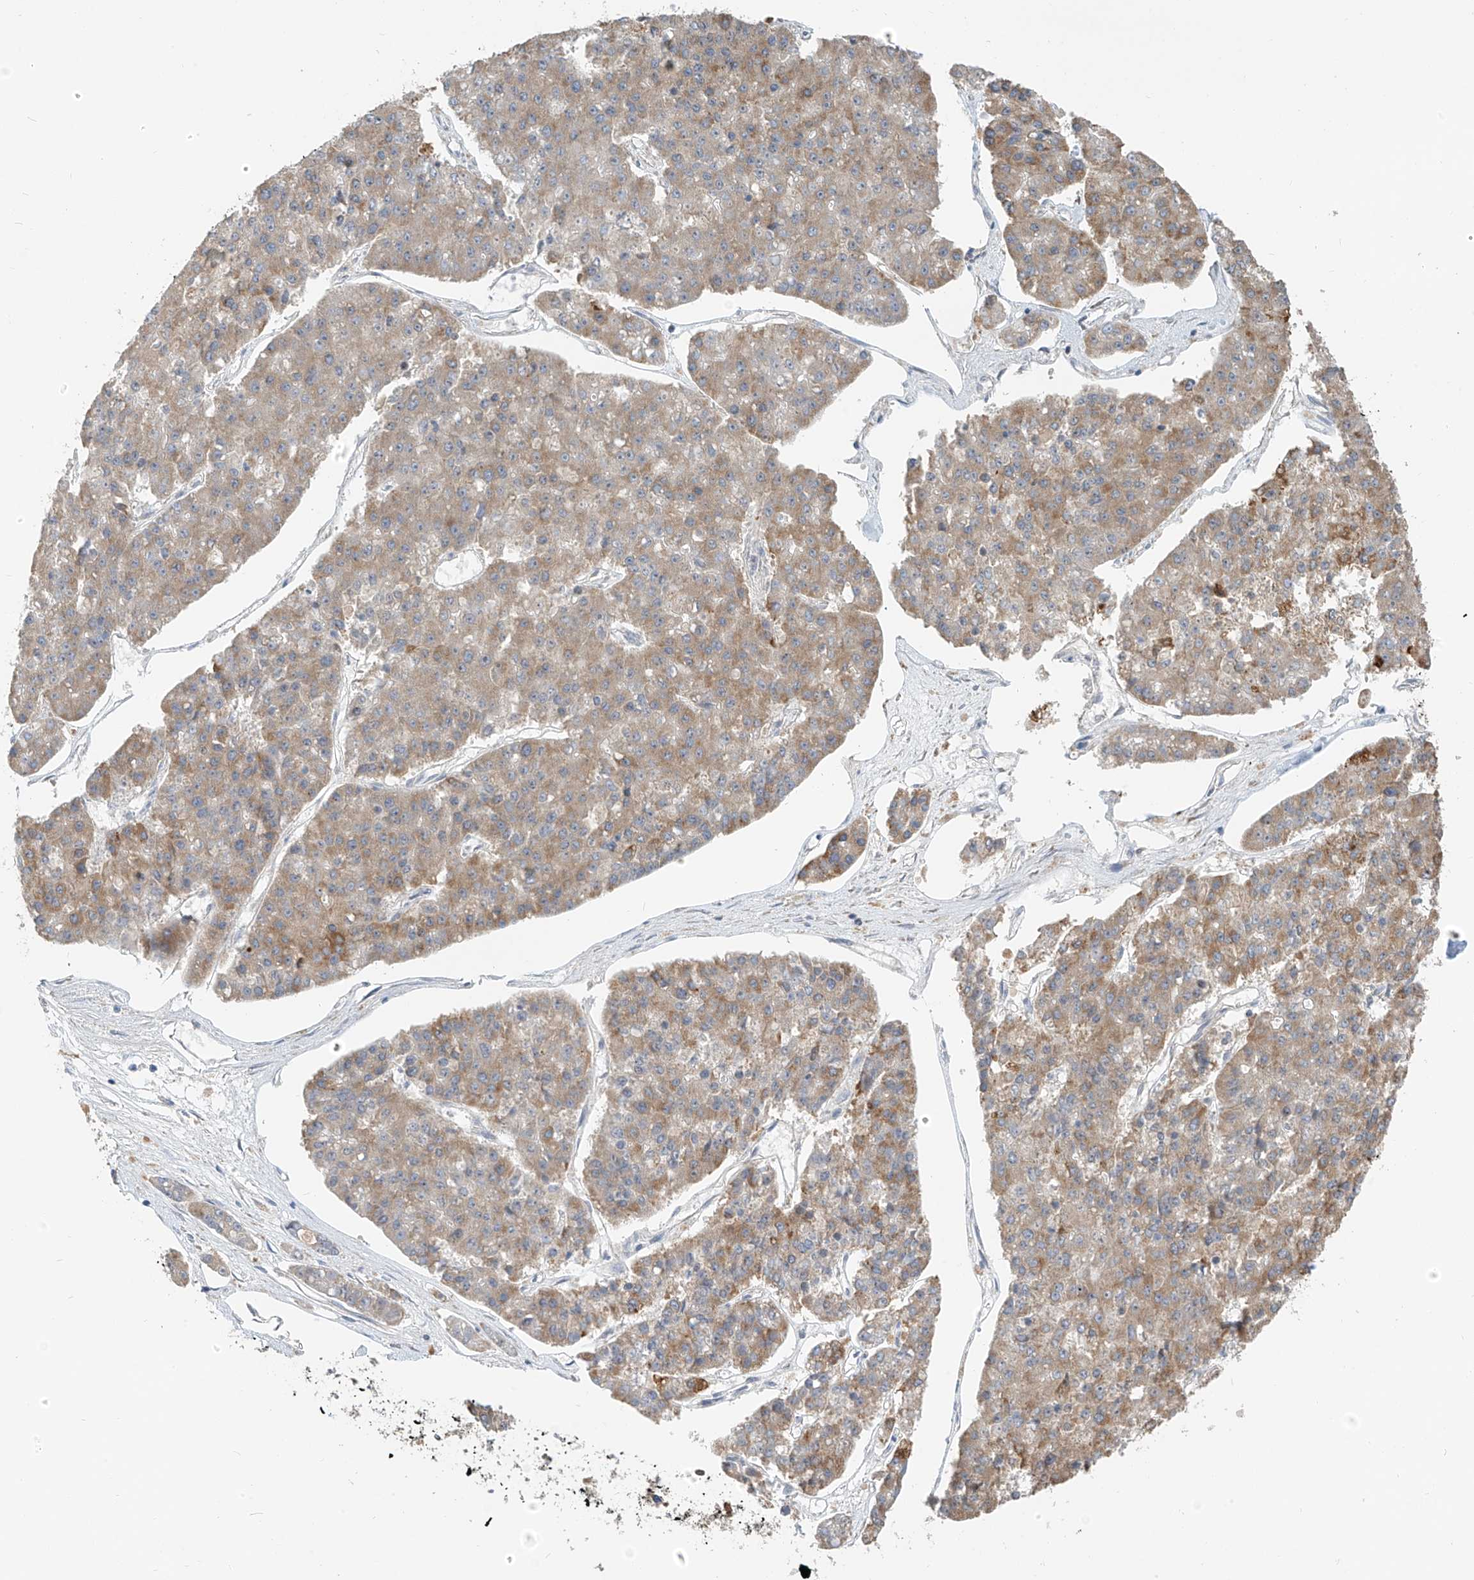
{"staining": {"intensity": "moderate", "quantity": "25%-75%", "location": "cytoplasmic/membranous"}, "tissue": "pancreatic cancer", "cell_type": "Tumor cells", "image_type": "cancer", "snomed": [{"axis": "morphology", "description": "Adenocarcinoma, NOS"}, {"axis": "topography", "description": "Pancreas"}], "caption": "A medium amount of moderate cytoplasmic/membranous positivity is appreciated in approximately 25%-75% of tumor cells in pancreatic cancer tissue.", "gene": "PPA2", "patient": {"sex": "male", "age": 50}}